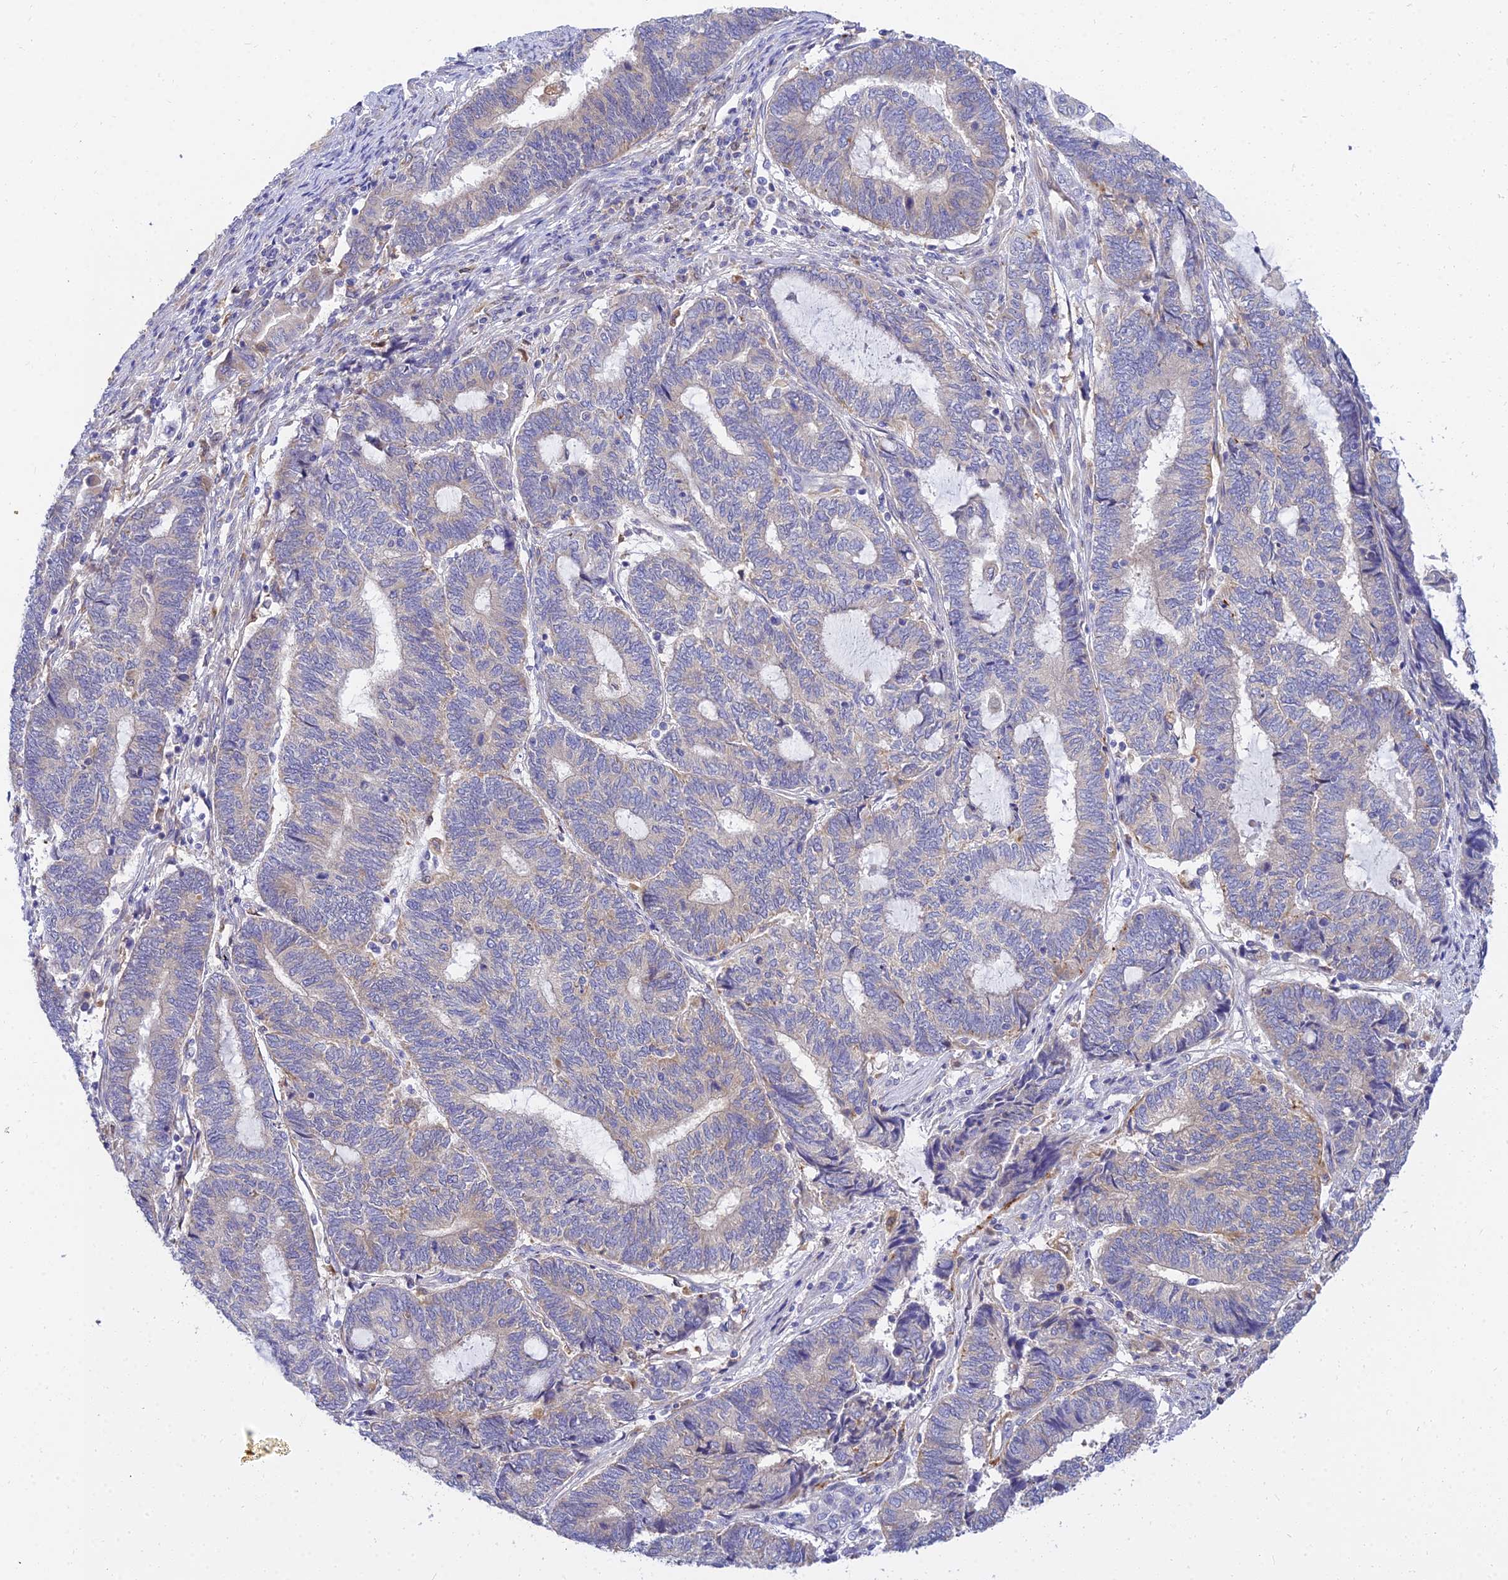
{"staining": {"intensity": "negative", "quantity": "none", "location": "none"}, "tissue": "endometrial cancer", "cell_type": "Tumor cells", "image_type": "cancer", "snomed": [{"axis": "morphology", "description": "Adenocarcinoma, NOS"}, {"axis": "topography", "description": "Uterus"}, {"axis": "topography", "description": "Endometrium"}], "caption": "Immunohistochemistry (IHC) of human adenocarcinoma (endometrial) exhibits no staining in tumor cells. (DAB (3,3'-diaminobenzidine) immunohistochemistry (IHC) visualized using brightfield microscopy, high magnification).", "gene": "ARL8B", "patient": {"sex": "female", "age": 70}}